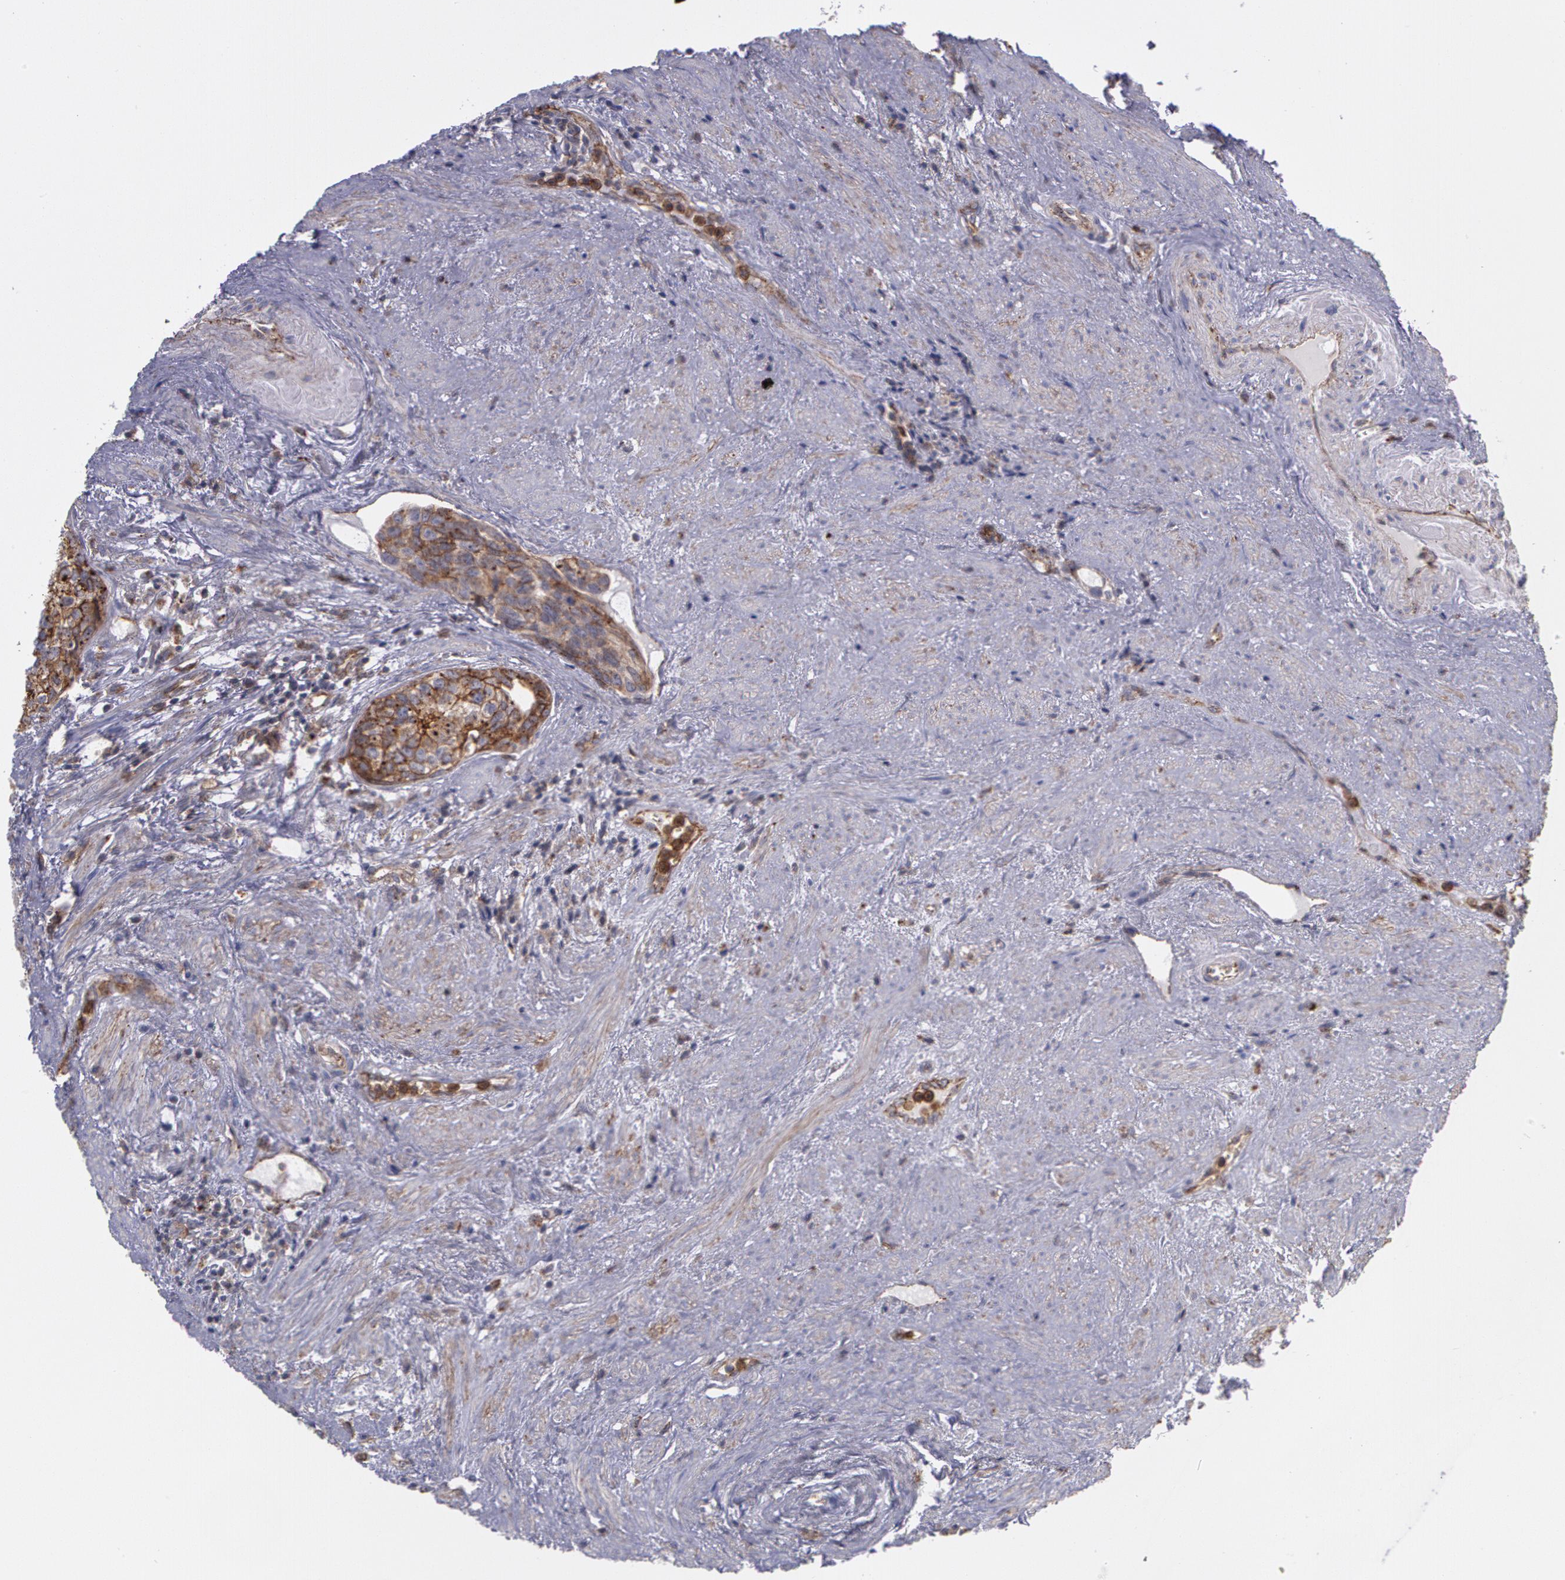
{"staining": {"intensity": "moderate", "quantity": ">75%", "location": "cytoplasmic/membranous"}, "tissue": "urothelial cancer", "cell_type": "Tumor cells", "image_type": "cancer", "snomed": [{"axis": "morphology", "description": "Urothelial carcinoma, High grade"}, {"axis": "topography", "description": "Urinary bladder"}], "caption": "Immunohistochemistry (IHC) of human urothelial cancer demonstrates medium levels of moderate cytoplasmic/membranous expression in about >75% of tumor cells.", "gene": "FLOT2", "patient": {"sex": "male", "age": 81}}